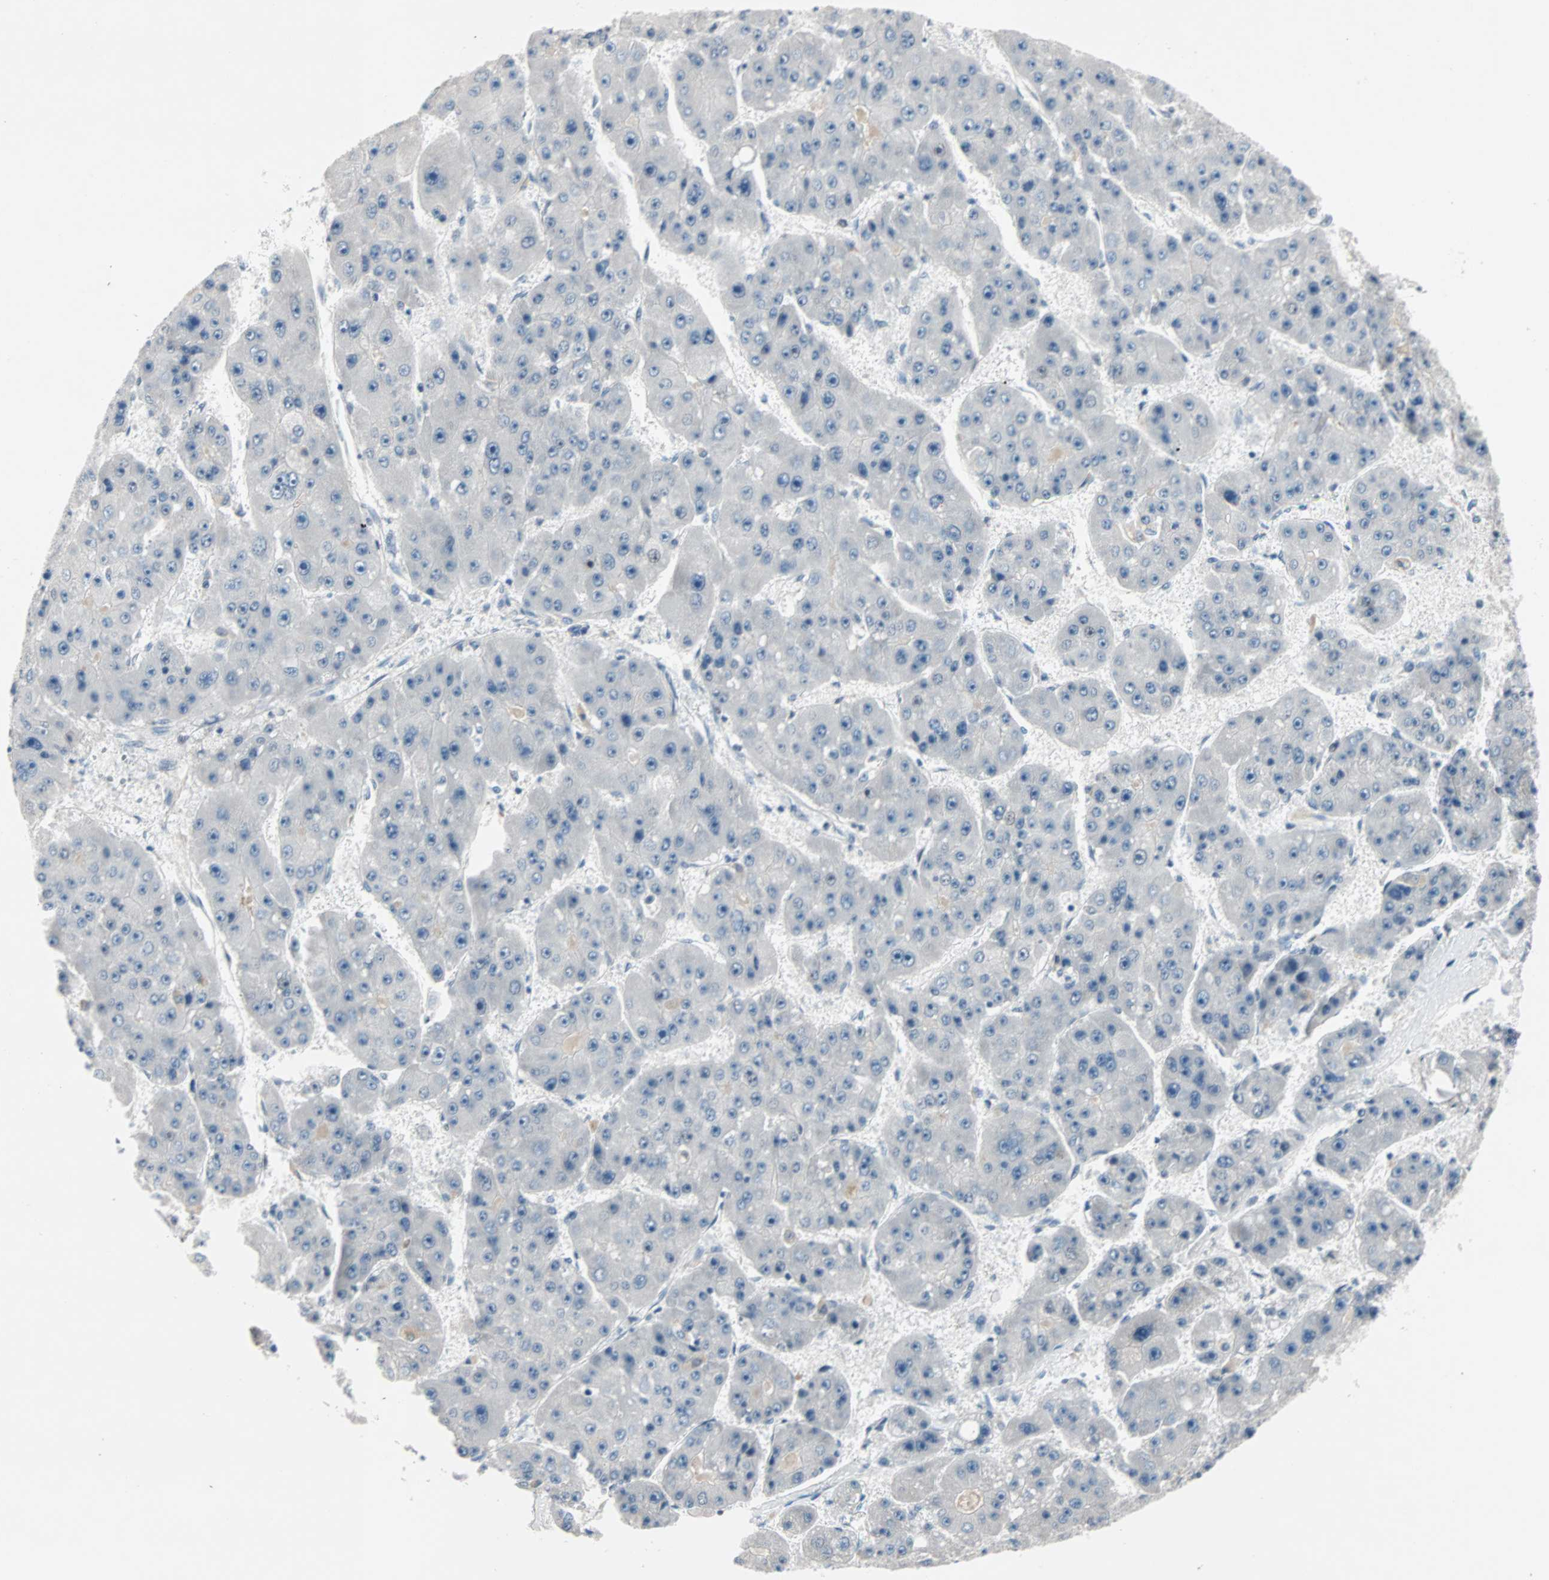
{"staining": {"intensity": "negative", "quantity": "none", "location": "none"}, "tissue": "liver cancer", "cell_type": "Tumor cells", "image_type": "cancer", "snomed": [{"axis": "morphology", "description": "Carcinoma, Hepatocellular, NOS"}, {"axis": "topography", "description": "Liver"}], "caption": "Immunohistochemistry (IHC) photomicrograph of neoplastic tissue: liver hepatocellular carcinoma stained with DAB demonstrates no significant protein staining in tumor cells.", "gene": "CCNE2", "patient": {"sex": "female", "age": 61}}